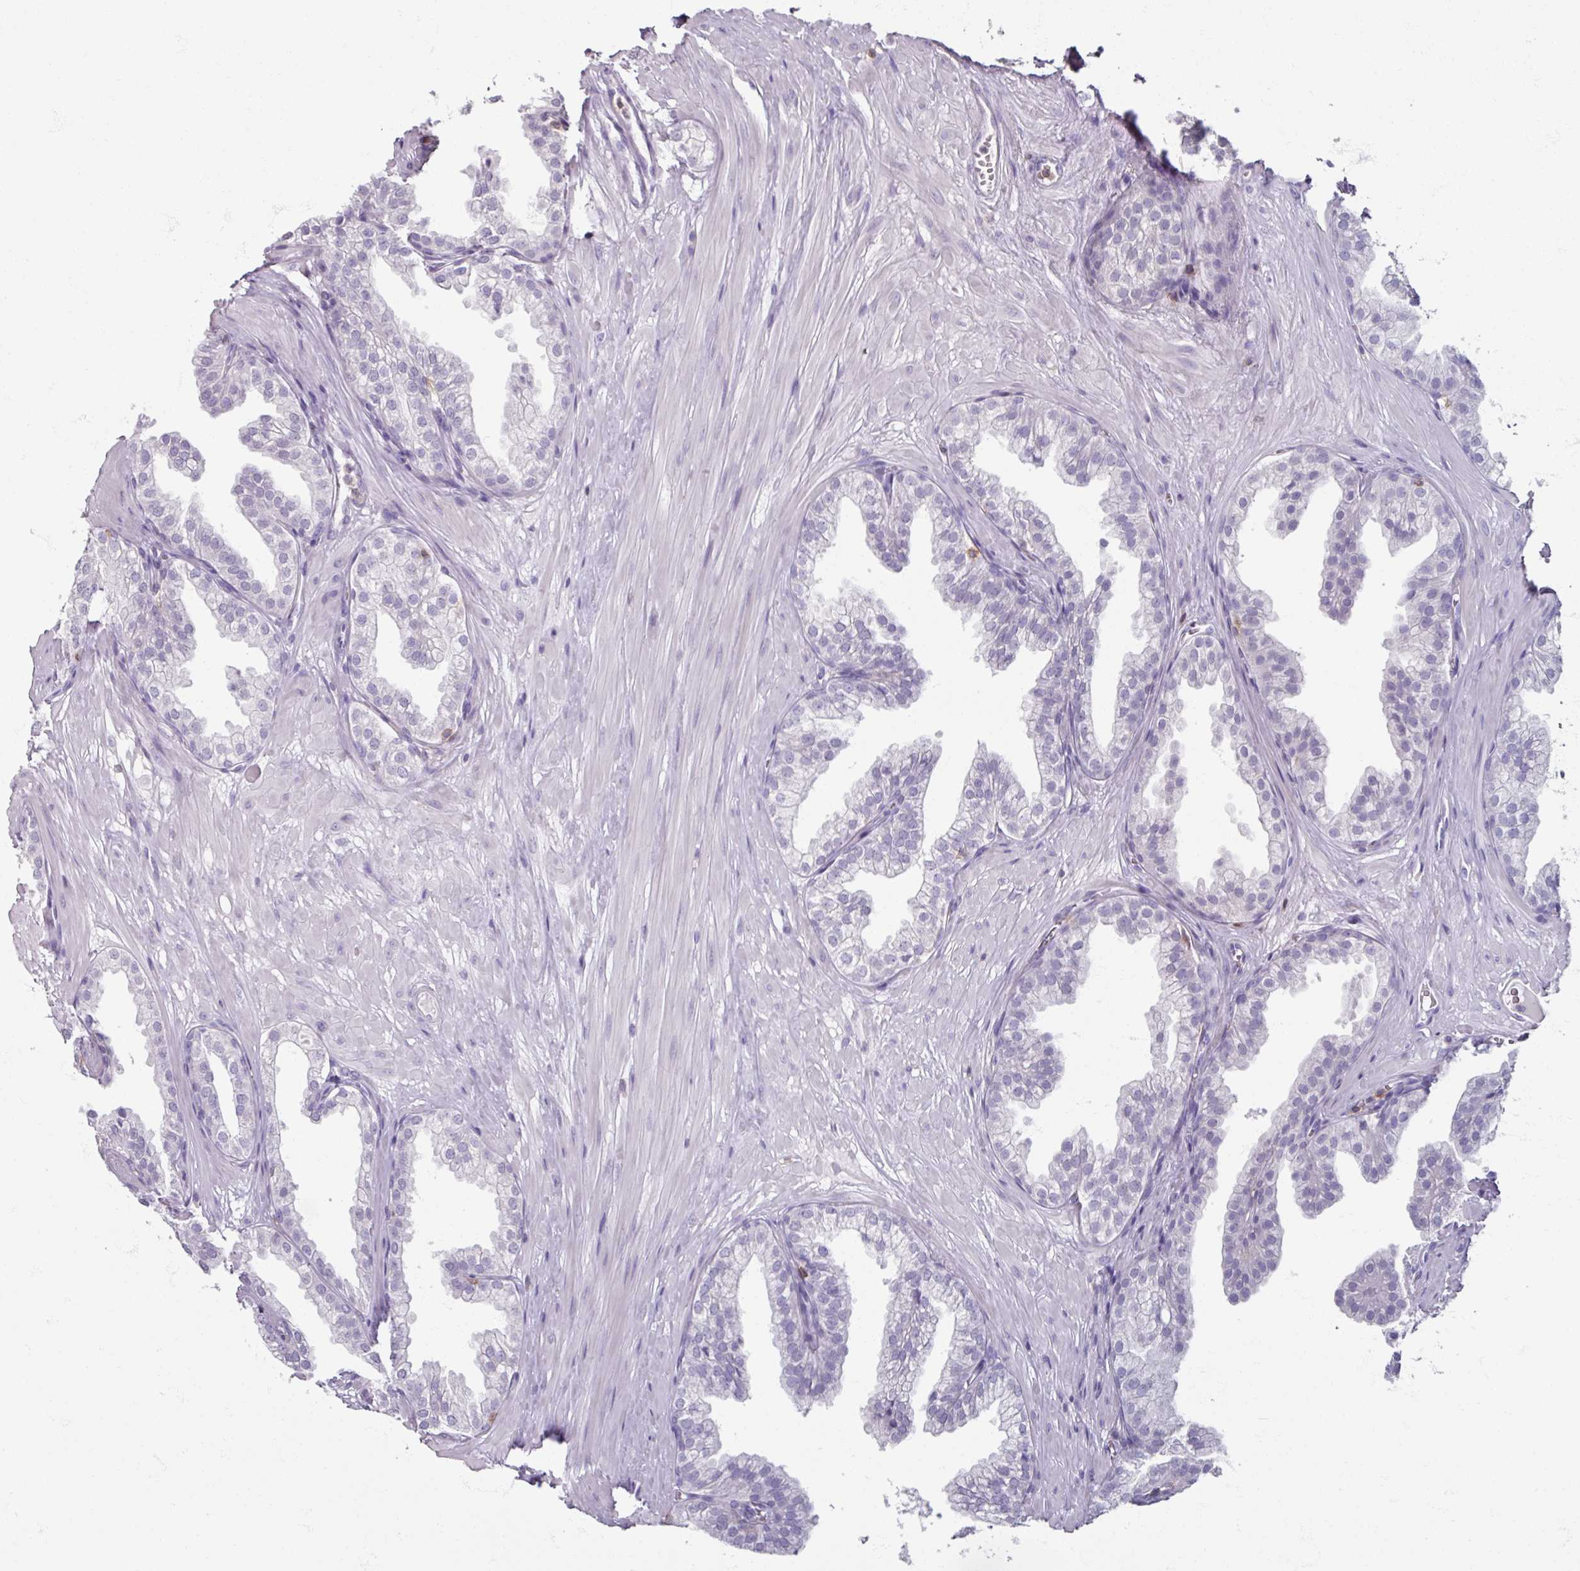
{"staining": {"intensity": "negative", "quantity": "none", "location": "none"}, "tissue": "prostate", "cell_type": "Glandular cells", "image_type": "normal", "snomed": [{"axis": "morphology", "description": "Normal tissue, NOS"}, {"axis": "topography", "description": "Prostate"}, {"axis": "topography", "description": "Peripheral nerve tissue"}], "caption": "Prostate stained for a protein using immunohistochemistry (IHC) shows no positivity glandular cells.", "gene": "PTPRC", "patient": {"sex": "male", "age": 55}}